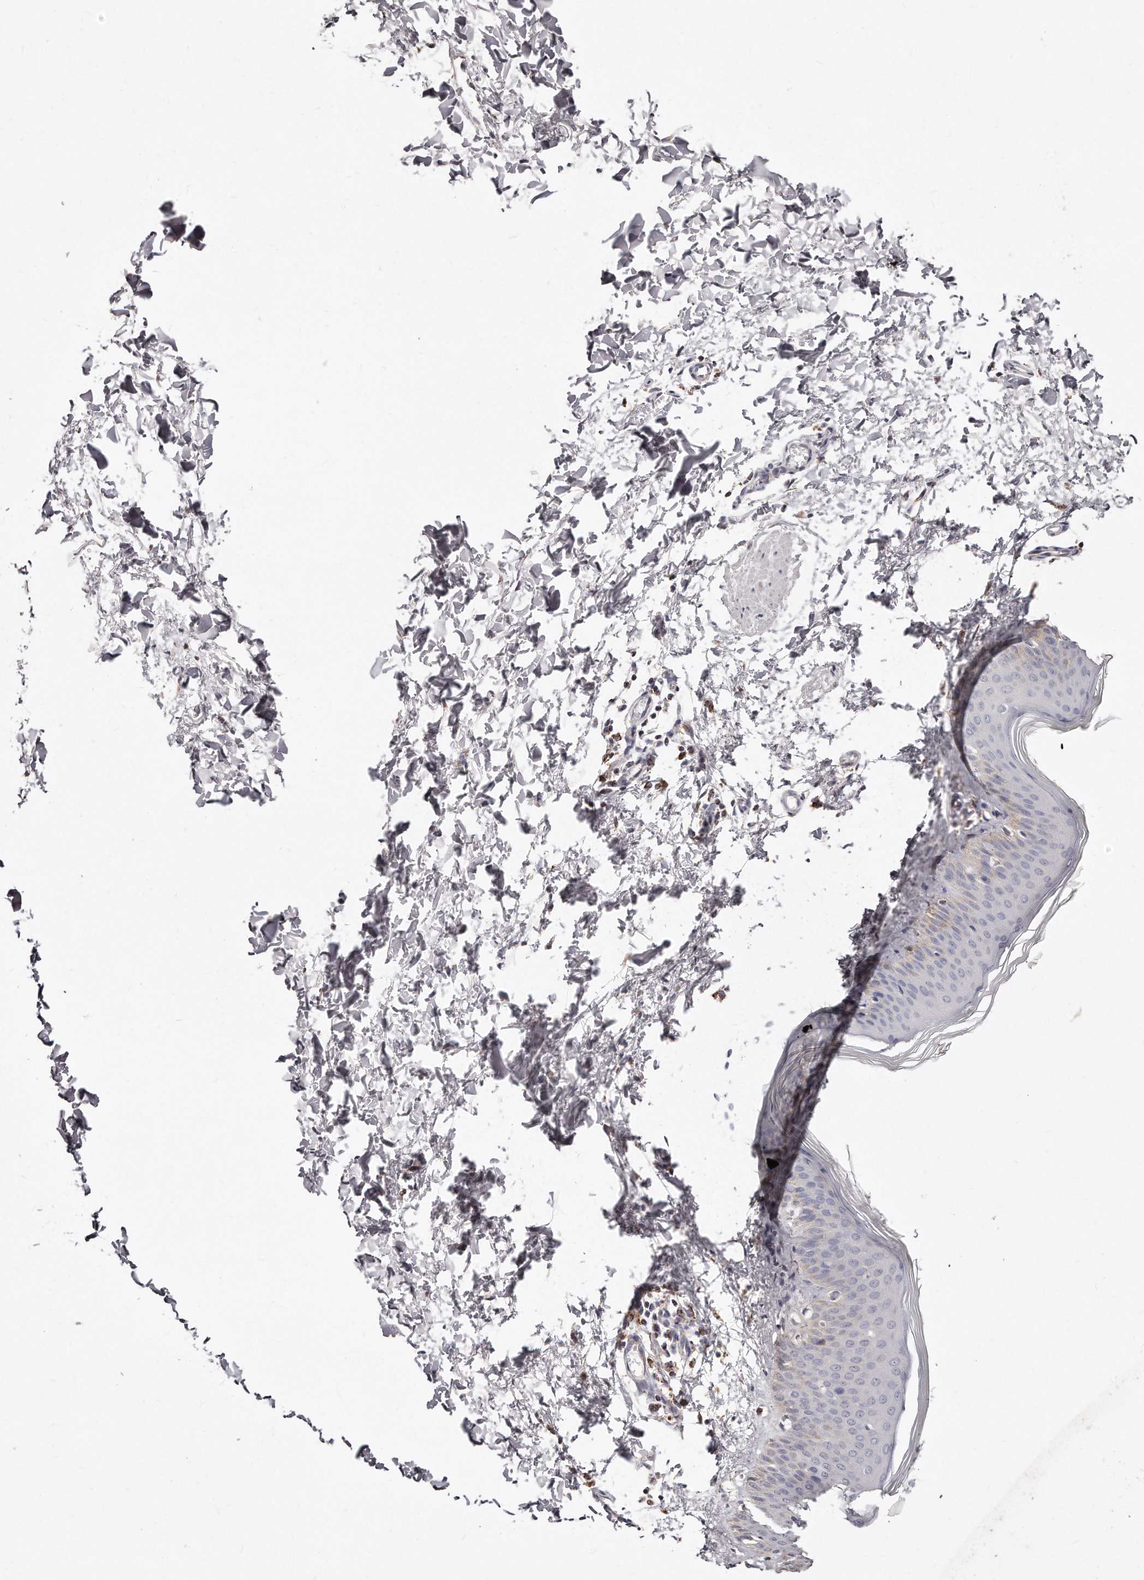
{"staining": {"intensity": "negative", "quantity": "none", "location": "none"}, "tissue": "skin", "cell_type": "Fibroblasts", "image_type": "normal", "snomed": [{"axis": "morphology", "description": "Normal tissue, NOS"}, {"axis": "topography", "description": "Skin"}], "caption": "Immunohistochemical staining of unremarkable human skin shows no significant staining in fibroblasts.", "gene": "RTKN", "patient": {"sex": "female", "age": 27}}